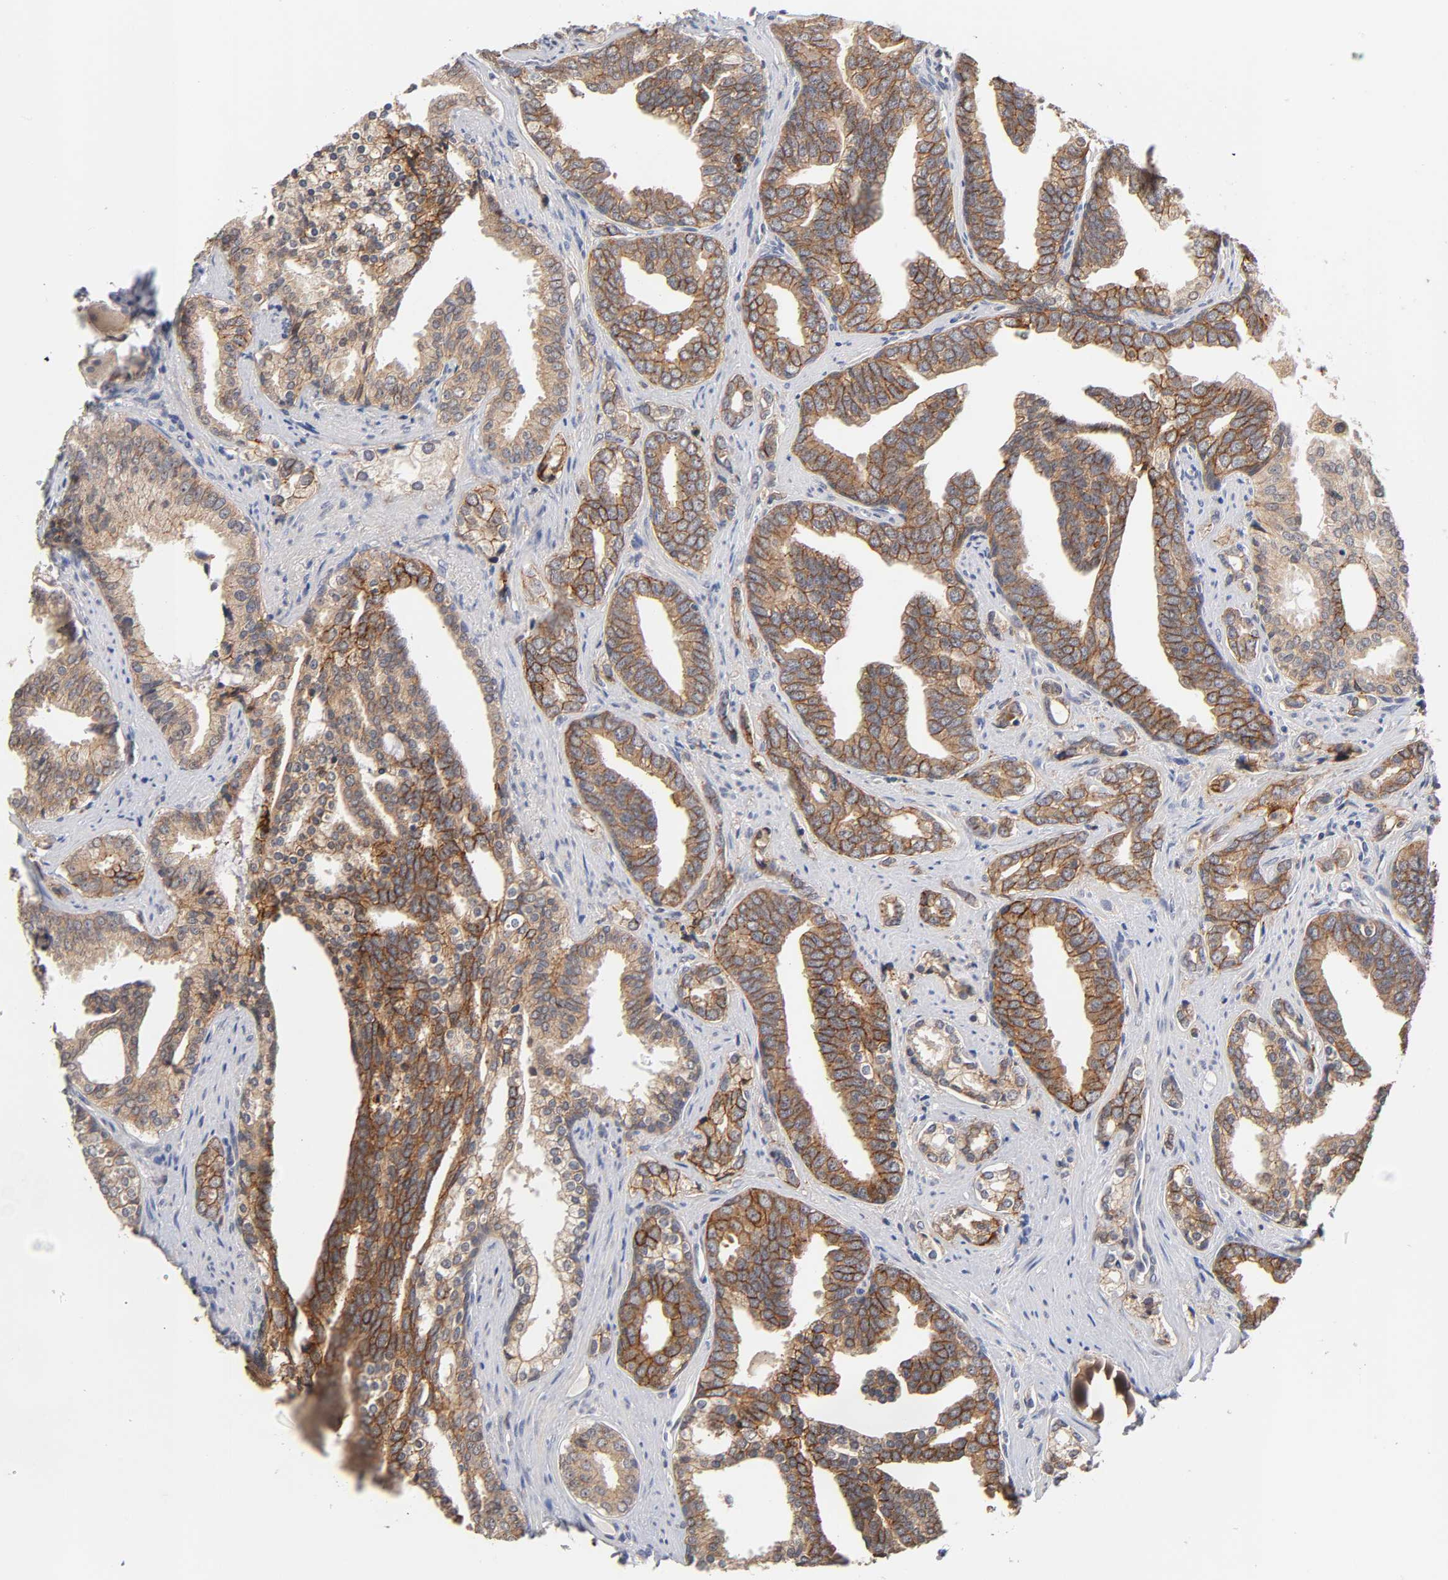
{"staining": {"intensity": "strong", "quantity": ">75%", "location": "cytoplasmic/membranous"}, "tissue": "prostate cancer", "cell_type": "Tumor cells", "image_type": "cancer", "snomed": [{"axis": "morphology", "description": "Adenocarcinoma, High grade"}, {"axis": "topography", "description": "Prostate"}], "caption": "About >75% of tumor cells in human adenocarcinoma (high-grade) (prostate) demonstrate strong cytoplasmic/membranous protein staining as visualized by brown immunohistochemical staining.", "gene": "CXADR", "patient": {"sex": "male", "age": 67}}